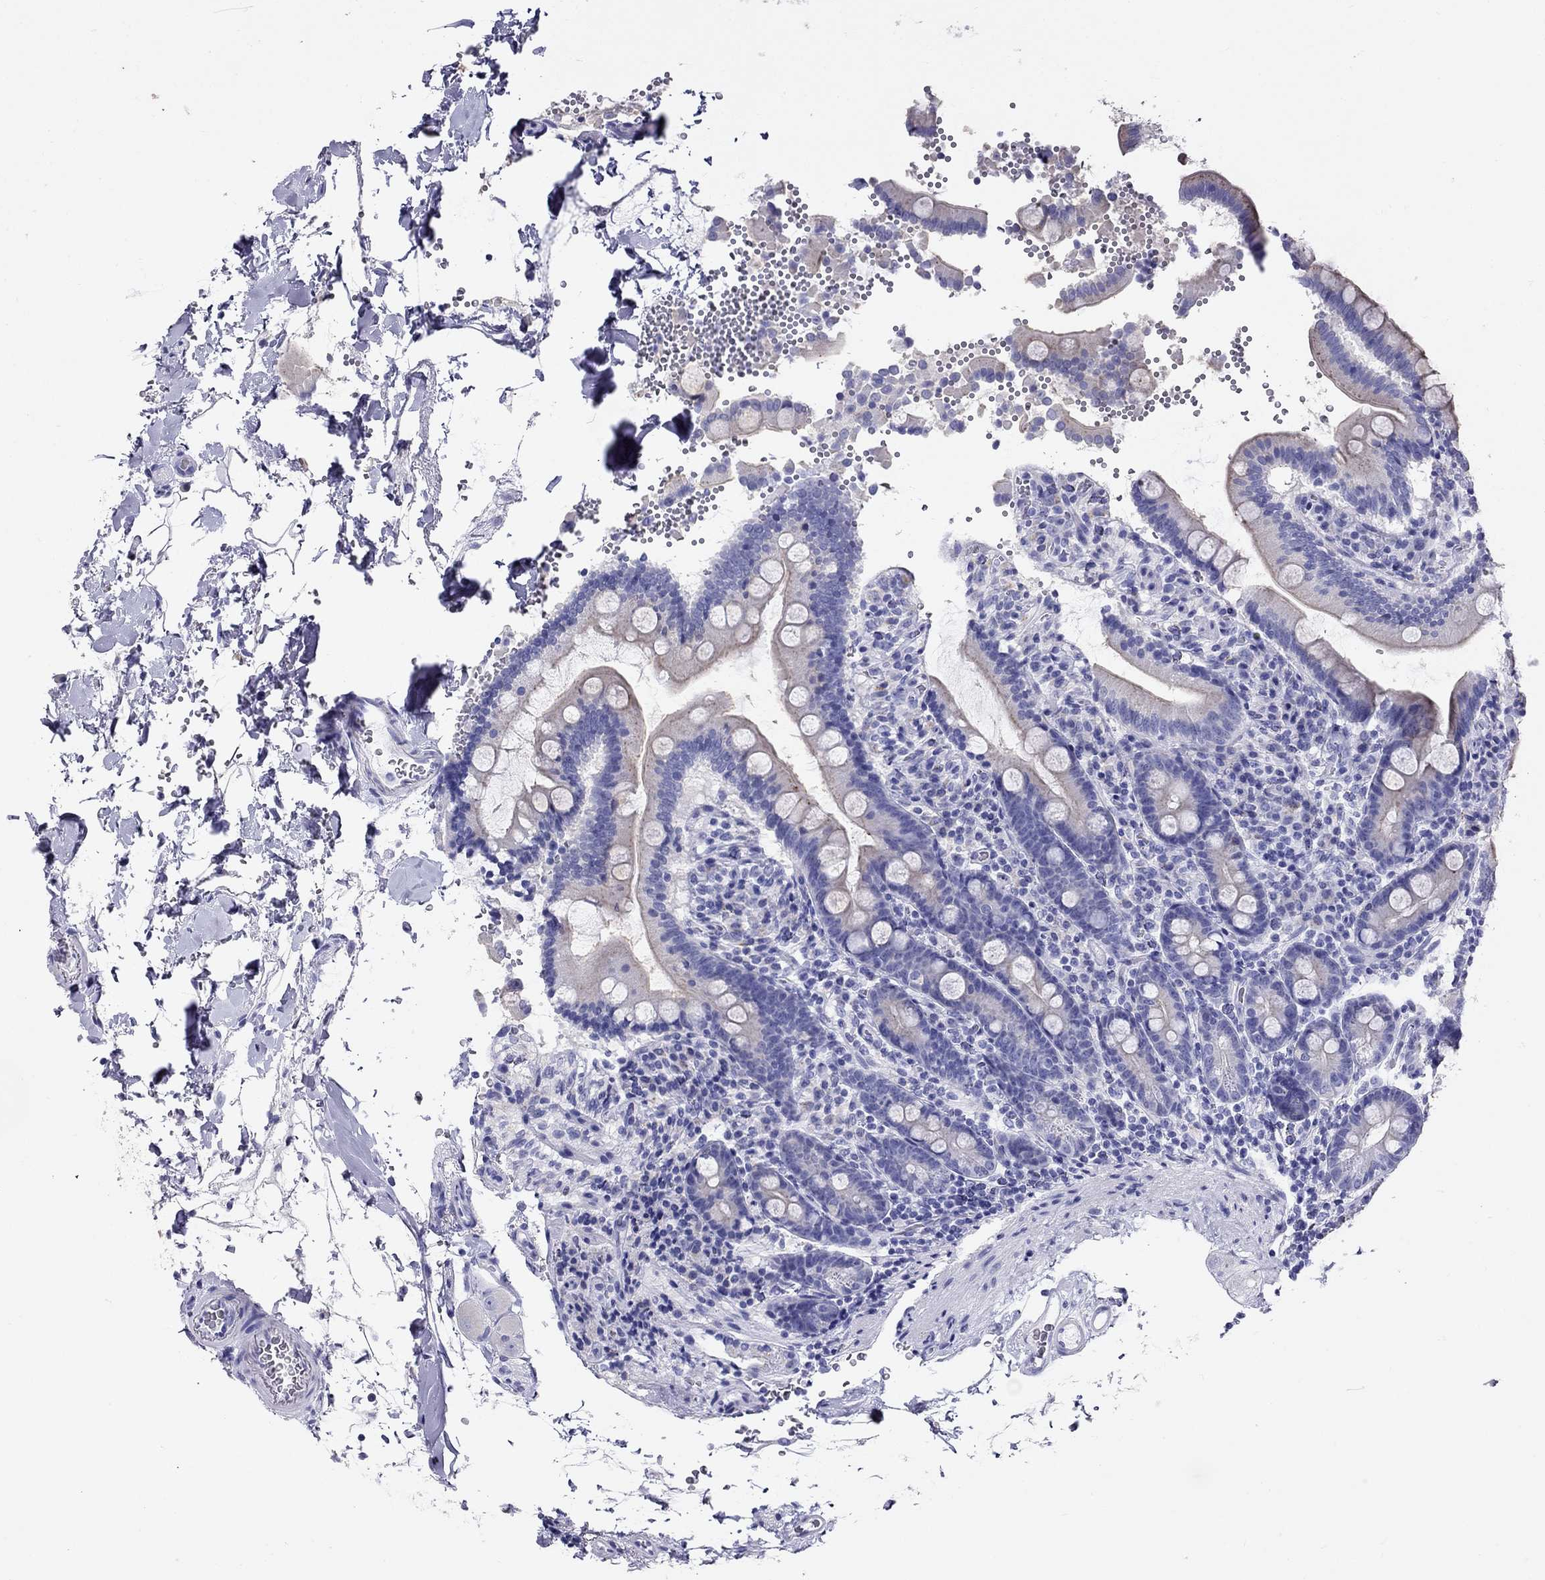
{"staining": {"intensity": "negative", "quantity": "none", "location": "none"}, "tissue": "duodenum", "cell_type": "Glandular cells", "image_type": "normal", "snomed": [{"axis": "morphology", "description": "Normal tissue, NOS"}, {"axis": "topography", "description": "Duodenum"}], "caption": "This photomicrograph is of unremarkable duodenum stained with immunohistochemistry to label a protein in brown with the nuclei are counter-stained blue. There is no positivity in glandular cells. (Stains: DAB (3,3'-diaminobenzidine) immunohistochemistry with hematoxylin counter stain, Microscopy: brightfield microscopy at high magnification).", "gene": "MC5R", "patient": {"sex": "male", "age": 59}}